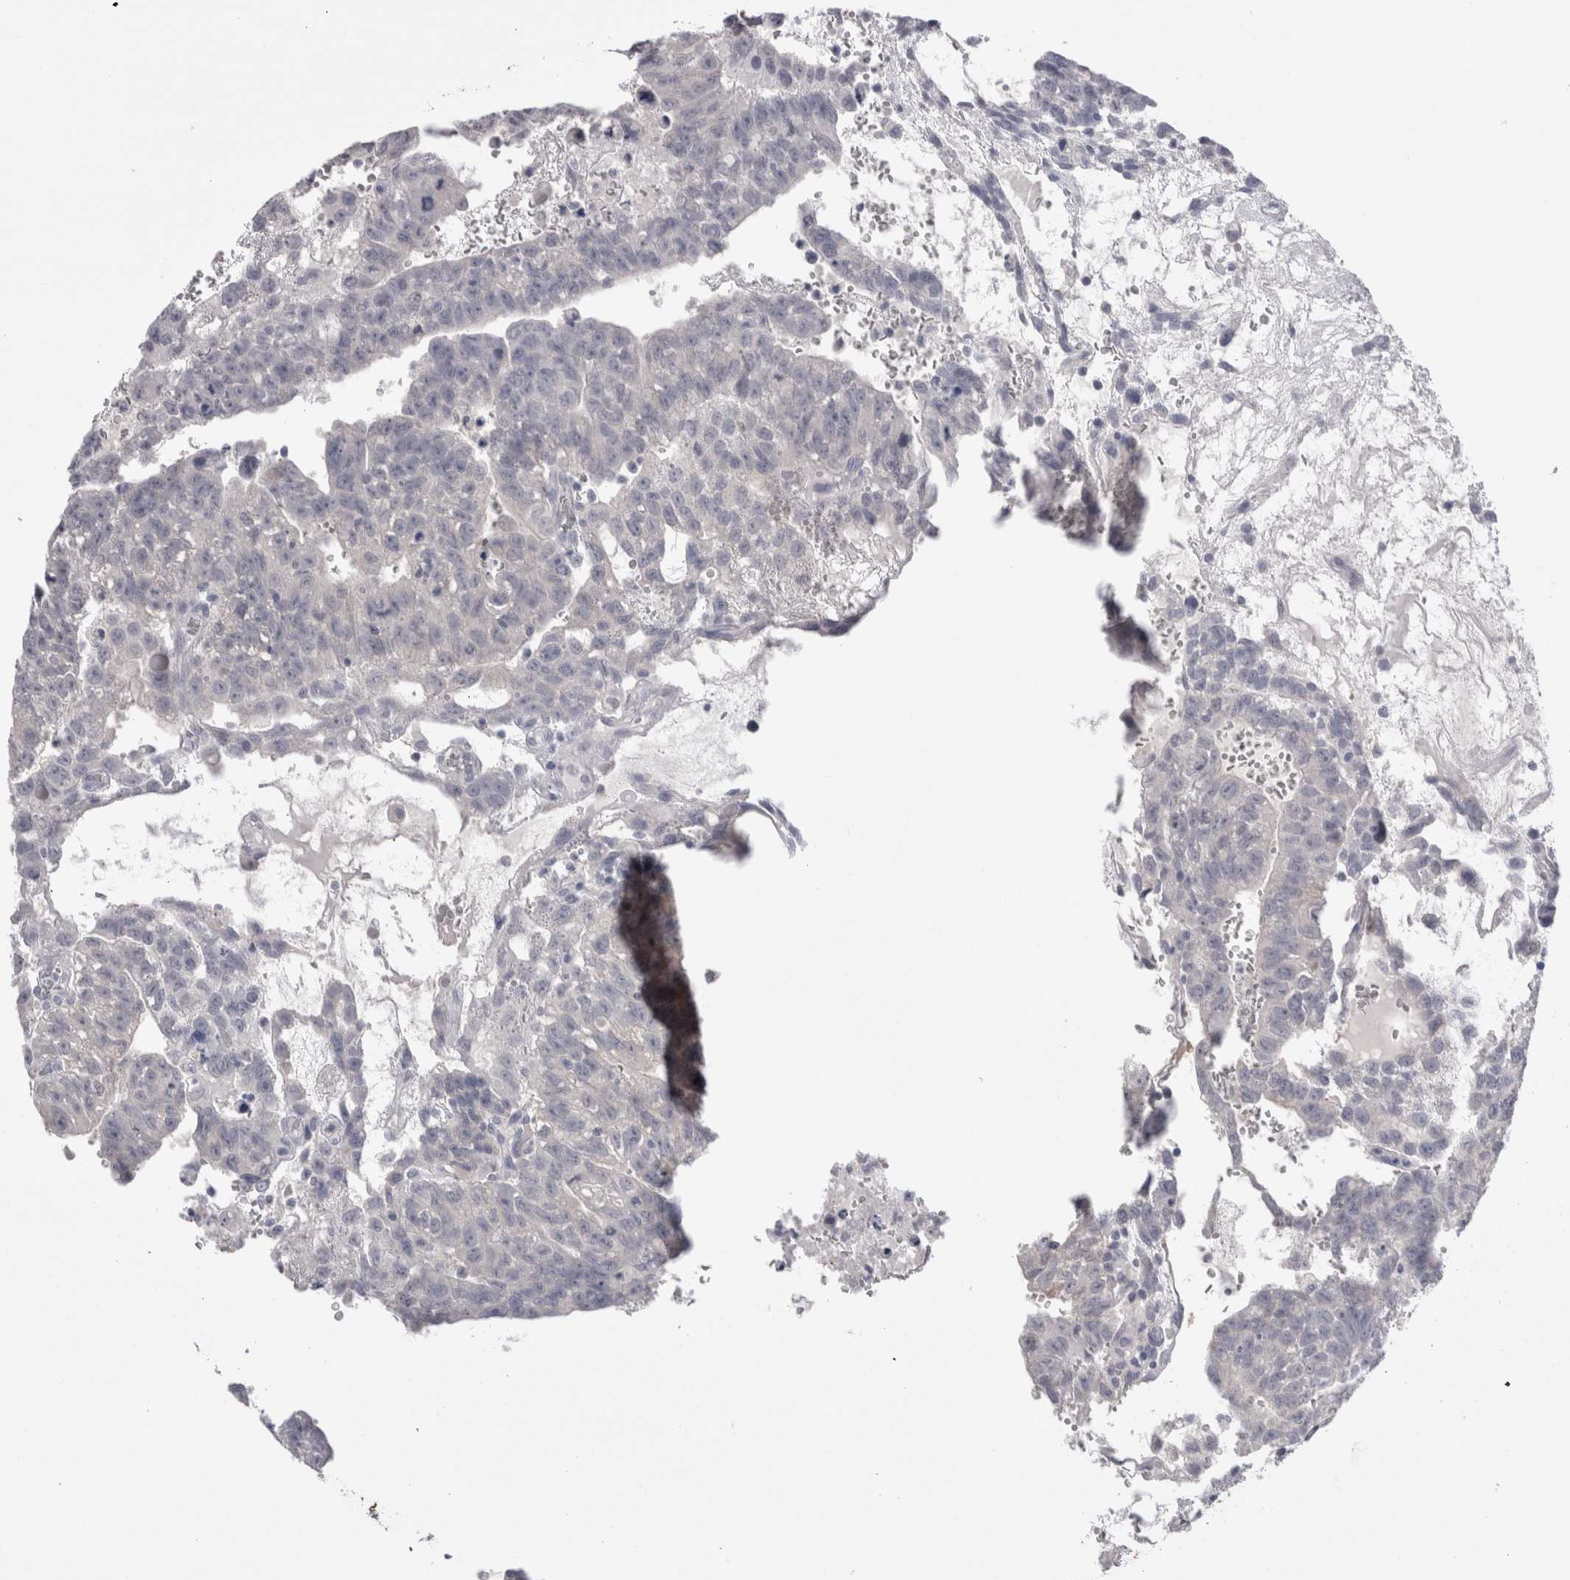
{"staining": {"intensity": "negative", "quantity": "none", "location": "none"}, "tissue": "testis cancer", "cell_type": "Tumor cells", "image_type": "cancer", "snomed": [{"axis": "morphology", "description": "Seminoma, NOS"}, {"axis": "morphology", "description": "Carcinoma, Embryonal, NOS"}, {"axis": "topography", "description": "Testis"}], "caption": "Immunohistochemistry photomicrograph of human testis embryonal carcinoma stained for a protein (brown), which exhibits no expression in tumor cells. (Brightfield microscopy of DAB immunohistochemistry (IHC) at high magnification).", "gene": "SUCNR1", "patient": {"sex": "male", "age": 52}}